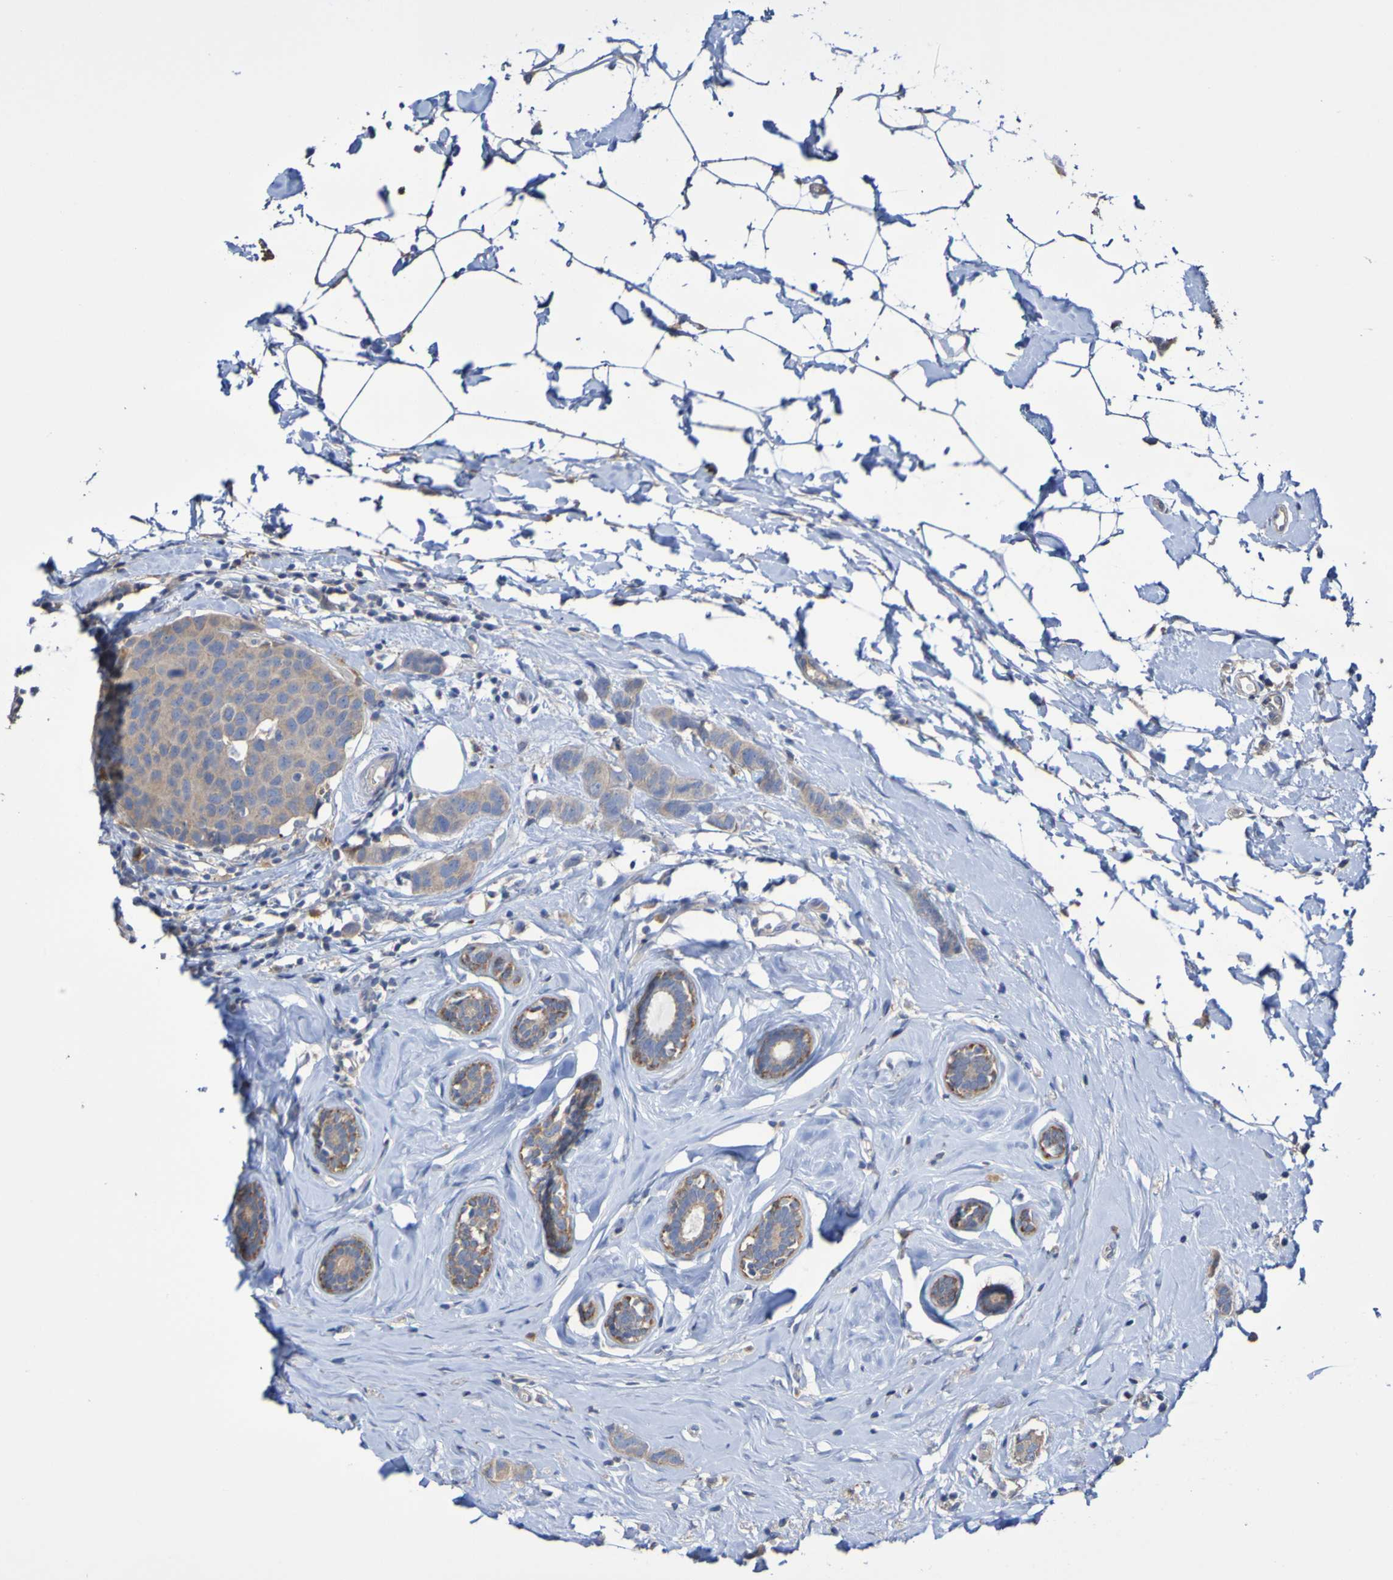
{"staining": {"intensity": "weak", "quantity": ">75%", "location": "cytoplasmic/membranous"}, "tissue": "breast cancer", "cell_type": "Tumor cells", "image_type": "cancer", "snomed": [{"axis": "morphology", "description": "Normal tissue, NOS"}, {"axis": "morphology", "description": "Duct carcinoma"}, {"axis": "topography", "description": "Breast"}], "caption": "Approximately >75% of tumor cells in human breast cancer (invasive ductal carcinoma) reveal weak cytoplasmic/membranous protein expression as visualized by brown immunohistochemical staining.", "gene": "PHYH", "patient": {"sex": "female", "age": 50}}